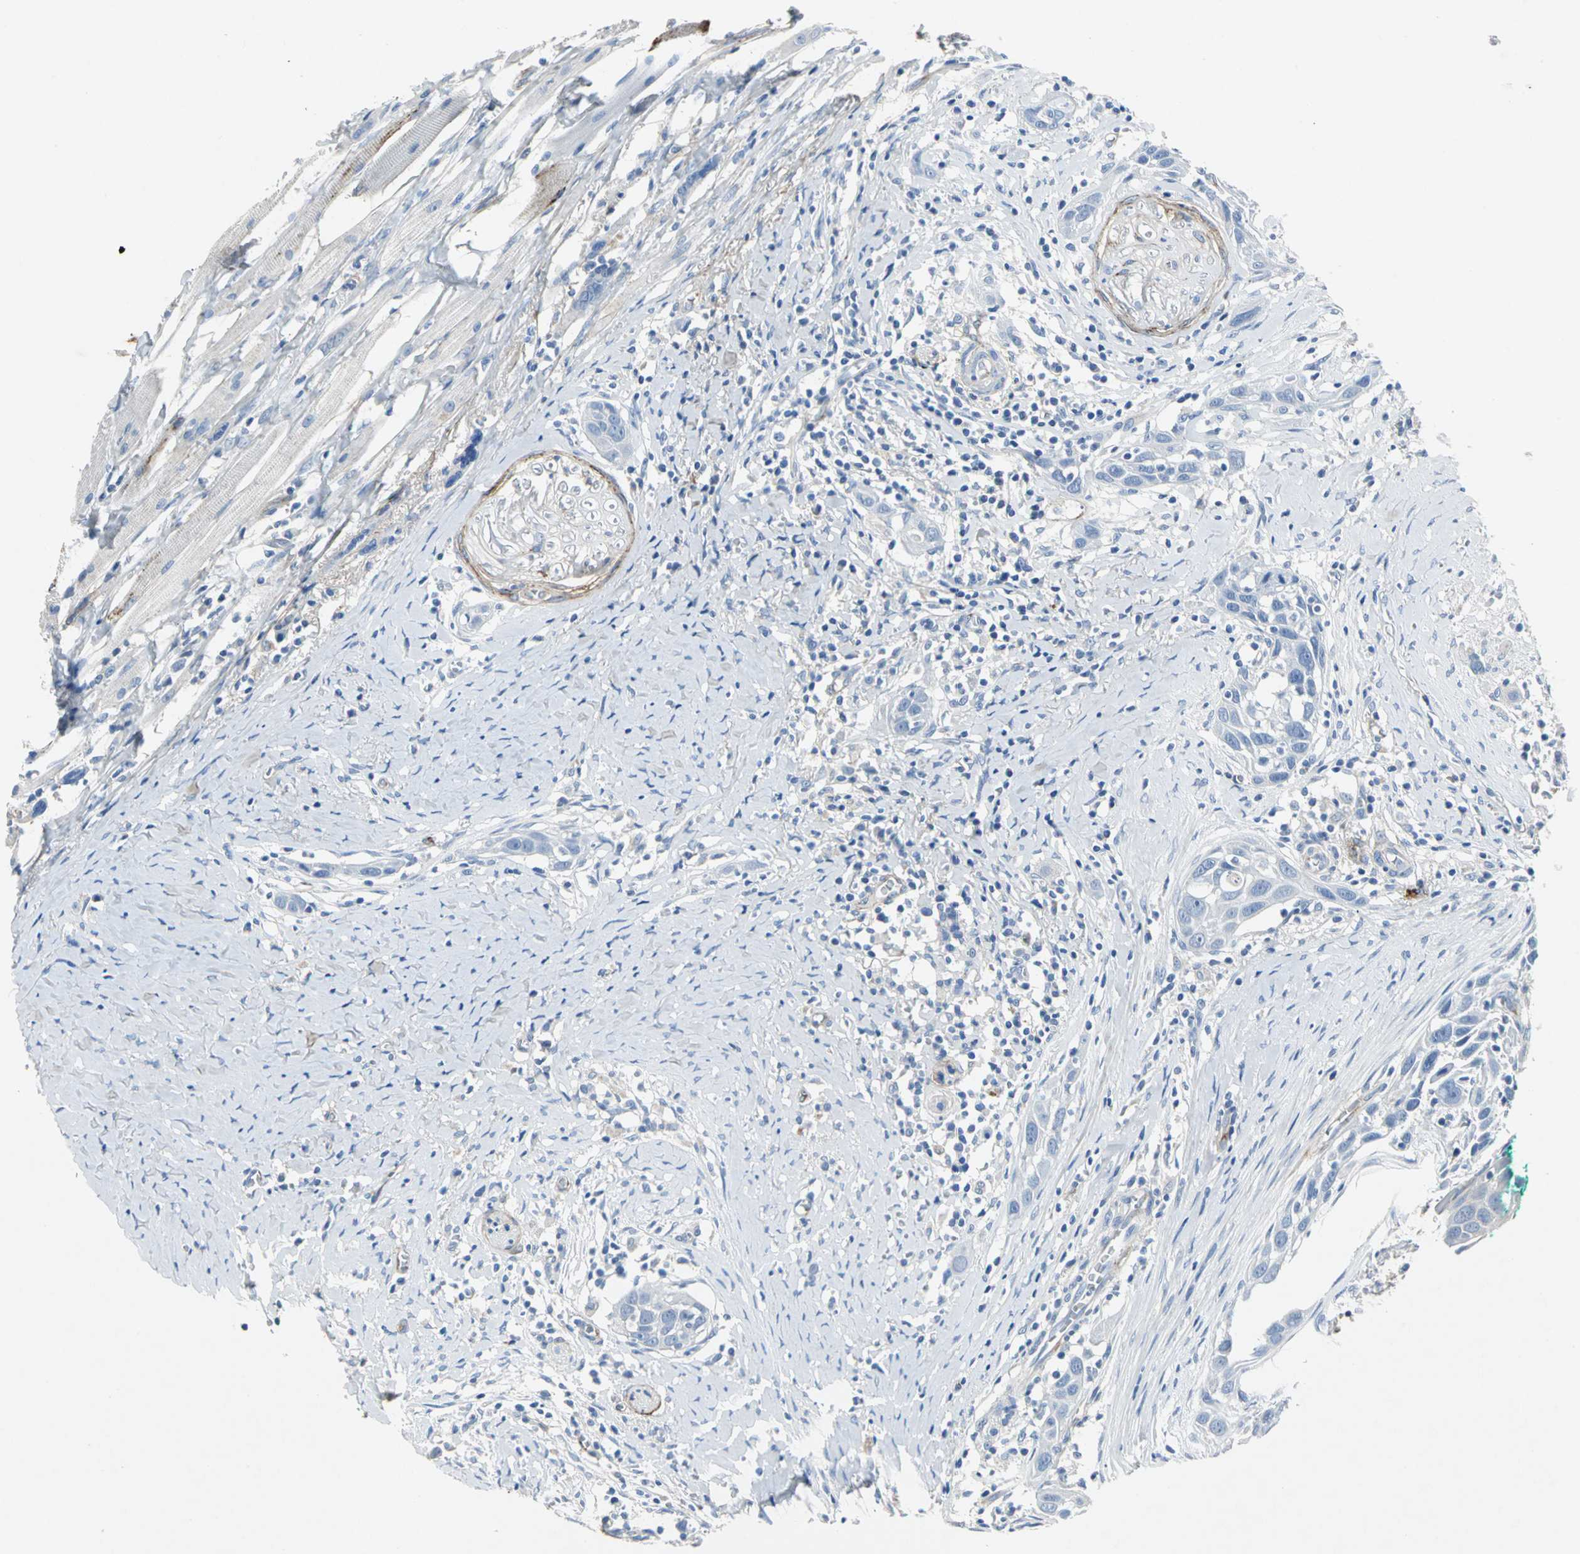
{"staining": {"intensity": "negative", "quantity": "none", "location": "none"}, "tissue": "head and neck cancer", "cell_type": "Tumor cells", "image_type": "cancer", "snomed": [{"axis": "morphology", "description": "Normal tissue, NOS"}, {"axis": "morphology", "description": "Squamous cell carcinoma, NOS"}, {"axis": "topography", "description": "Oral tissue"}, {"axis": "topography", "description": "Head-Neck"}], "caption": "A photomicrograph of human head and neck cancer (squamous cell carcinoma) is negative for staining in tumor cells.", "gene": "EFNB3", "patient": {"sex": "female", "age": 50}}